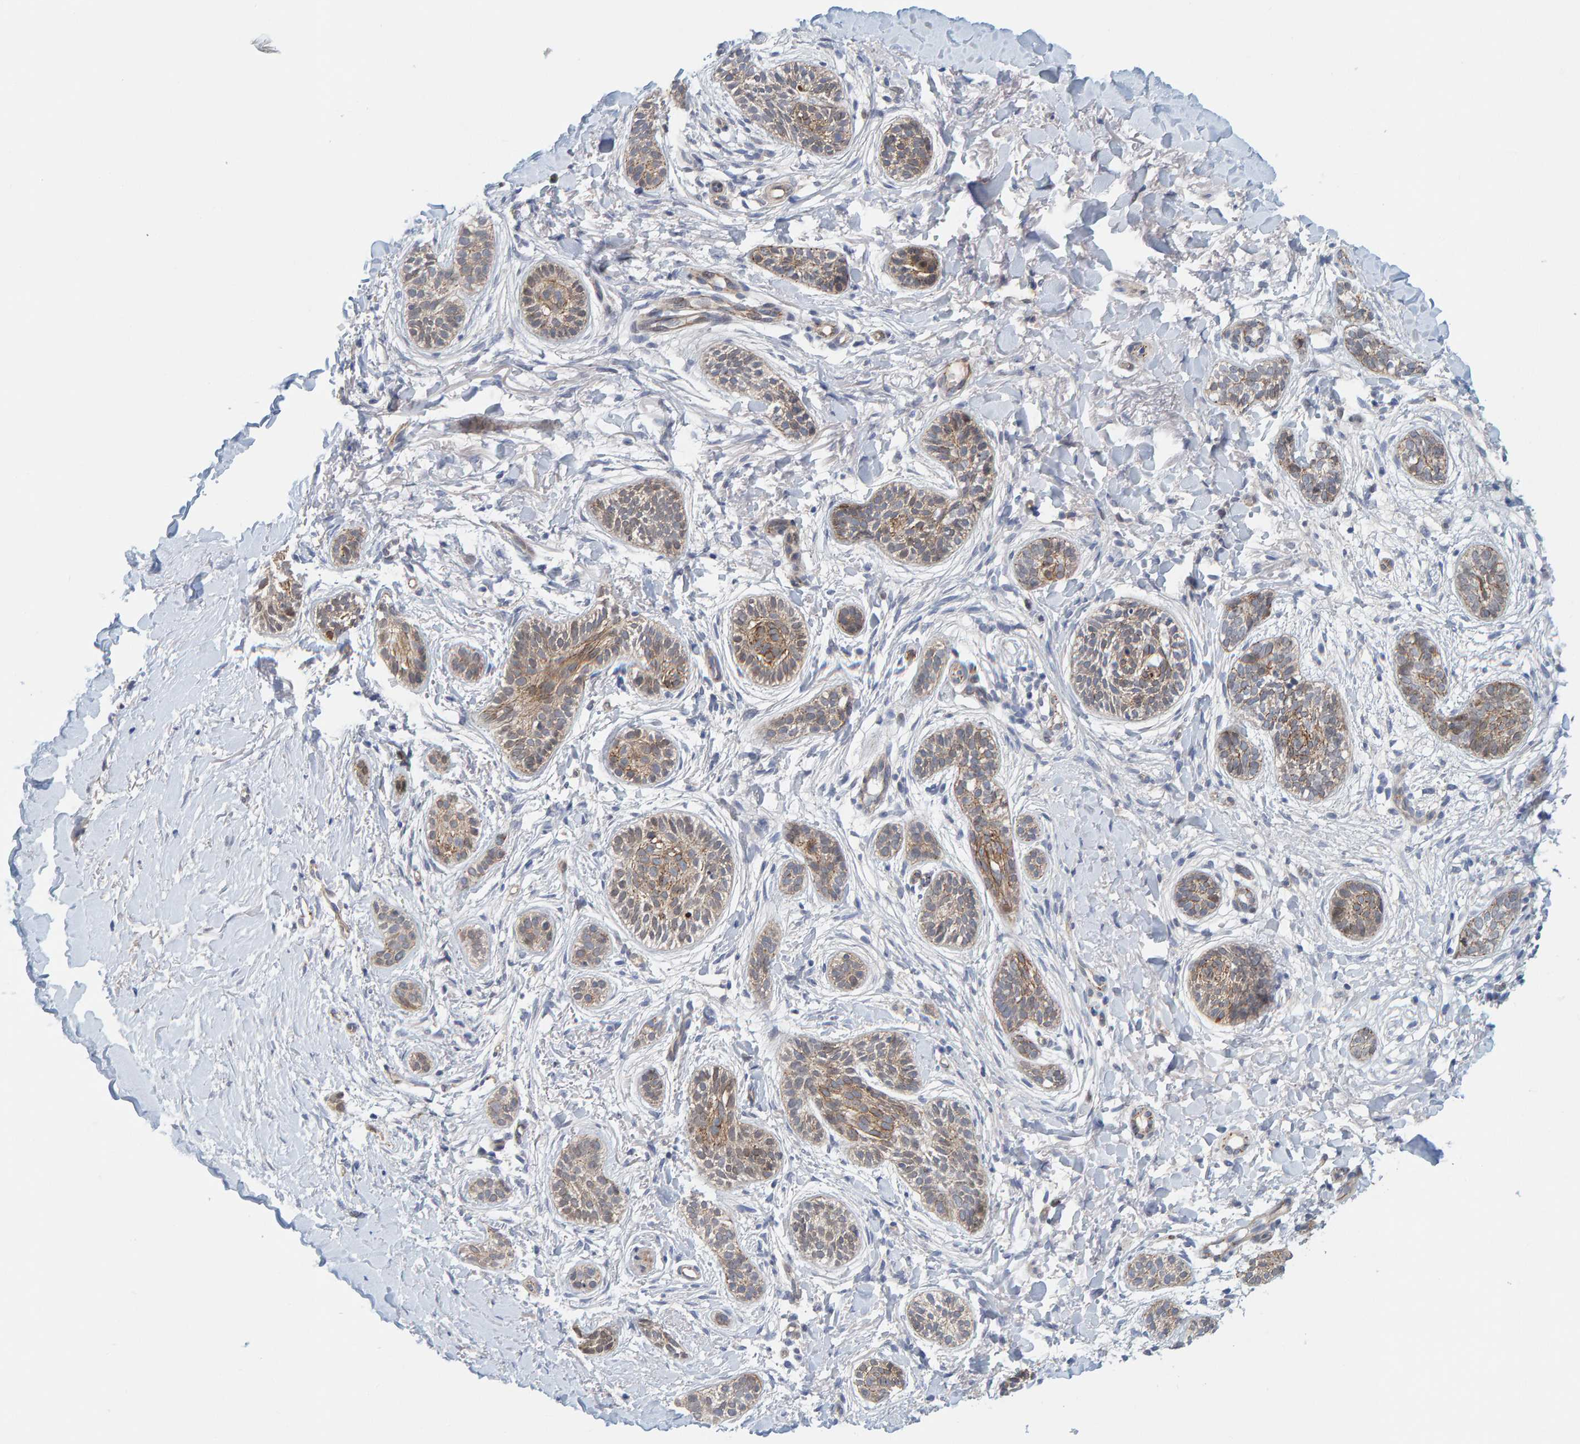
{"staining": {"intensity": "weak", "quantity": "25%-75%", "location": "cytoplasmic/membranous"}, "tissue": "skin cancer", "cell_type": "Tumor cells", "image_type": "cancer", "snomed": [{"axis": "morphology", "description": "Normal tissue, NOS"}, {"axis": "morphology", "description": "Basal cell carcinoma"}, {"axis": "topography", "description": "Skin"}], "caption": "Basal cell carcinoma (skin) tissue shows weak cytoplasmic/membranous expression in approximately 25%-75% of tumor cells, visualized by immunohistochemistry. Using DAB (3,3'-diaminobenzidine) (brown) and hematoxylin (blue) stains, captured at high magnification using brightfield microscopy.", "gene": "KRBA2", "patient": {"sex": "male", "age": 63}}